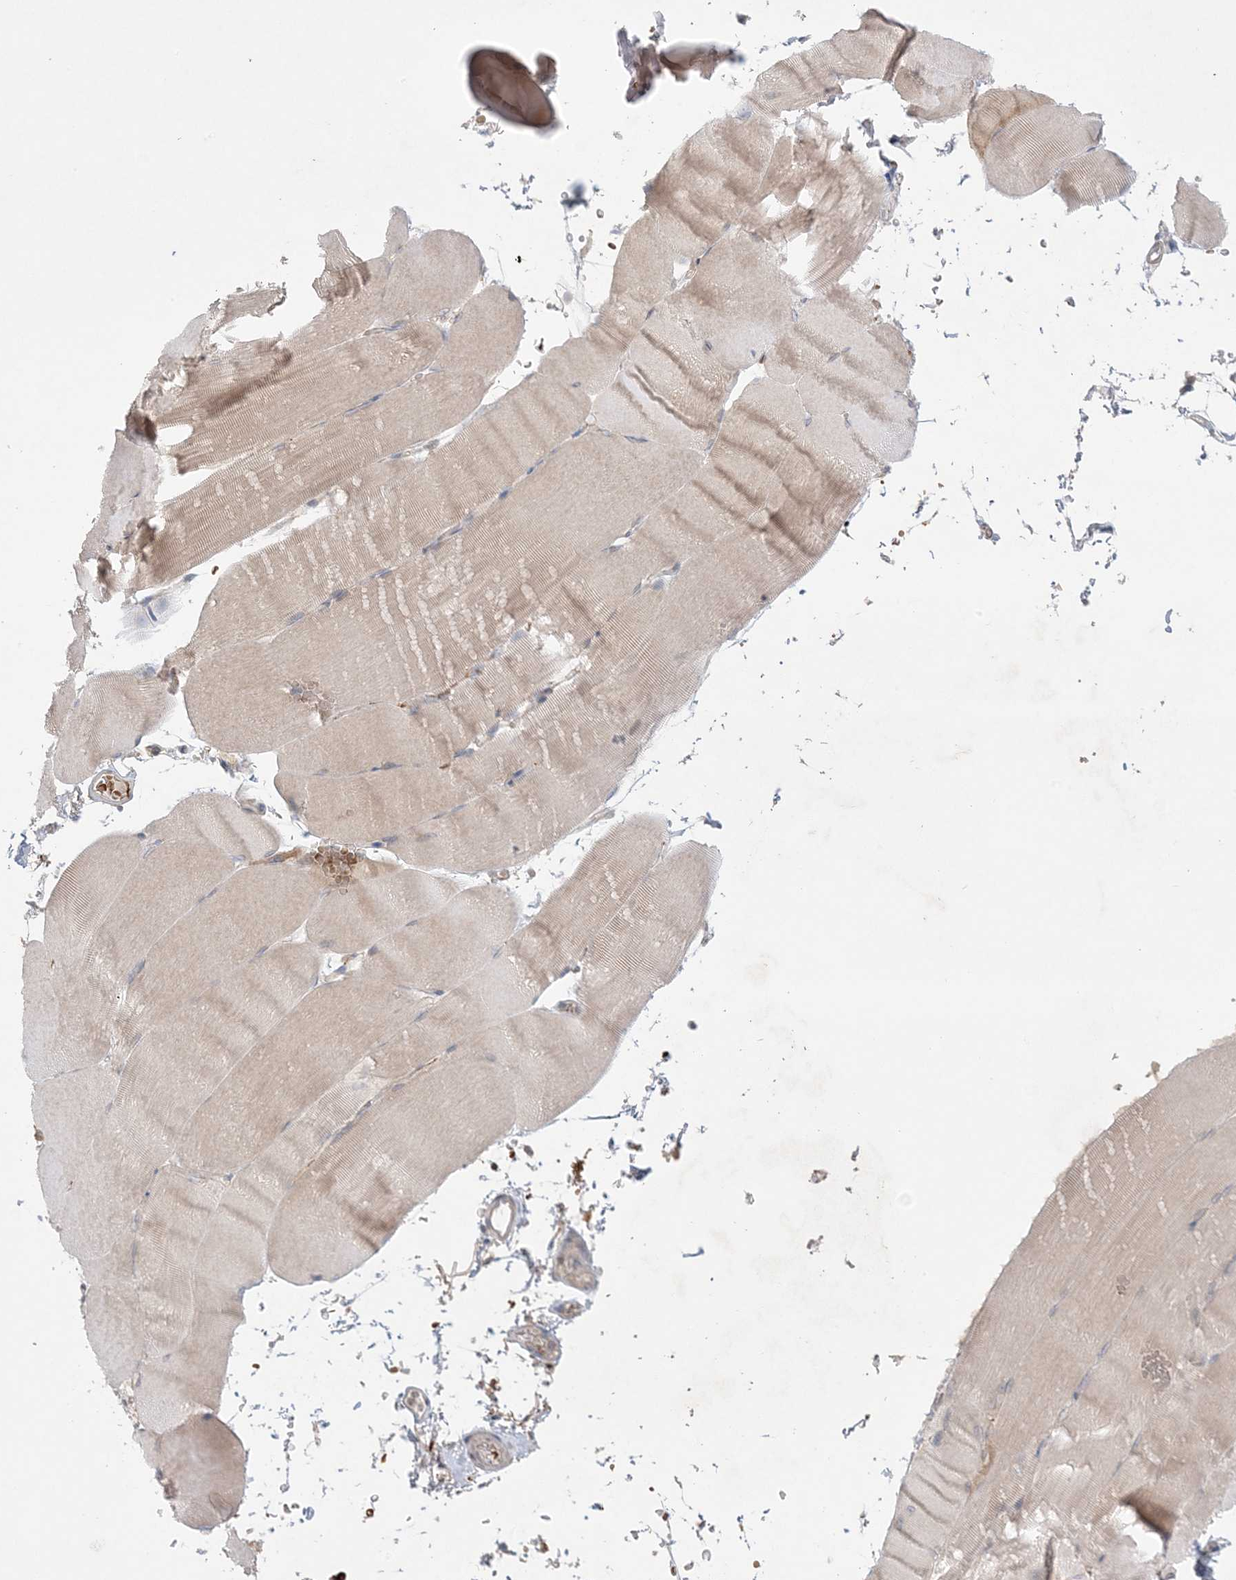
{"staining": {"intensity": "weak", "quantity": "25%-75%", "location": "cytoplasmic/membranous"}, "tissue": "skeletal muscle", "cell_type": "Myocytes", "image_type": "normal", "snomed": [{"axis": "morphology", "description": "Normal tissue, NOS"}, {"axis": "topography", "description": "Skeletal muscle"}, {"axis": "topography", "description": "Parathyroid gland"}], "caption": "Myocytes reveal low levels of weak cytoplasmic/membranous positivity in about 25%-75% of cells in benign skeletal muscle.", "gene": "MMGT1", "patient": {"sex": "female", "age": 37}}